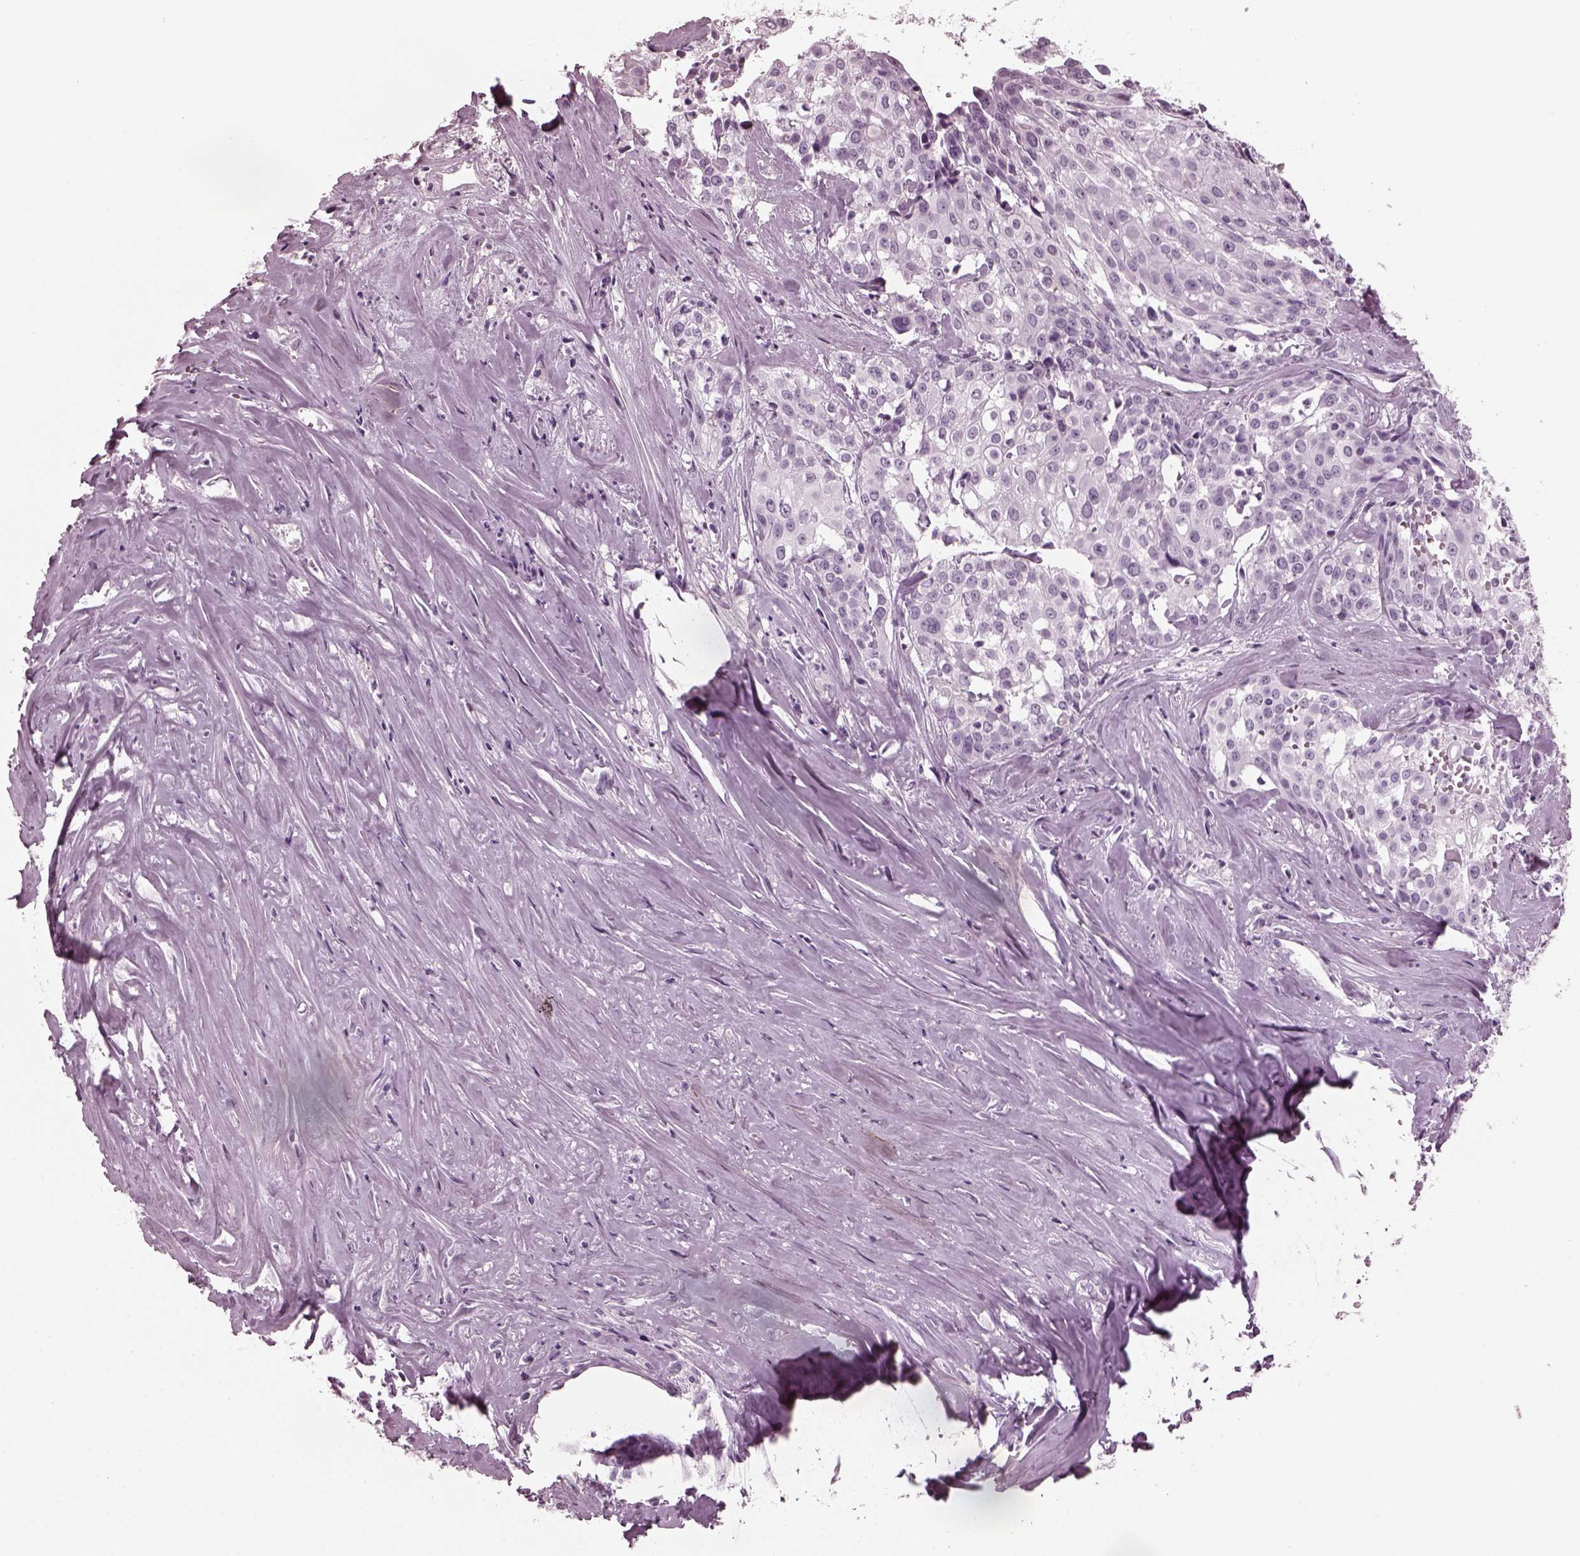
{"staining": {"intensity": "negative", "quantity": "none", "location": "none"}, "tissue": "cervical cancer", "cell_type": "Tumor cells", "image_type": "cancer", "snomed": [{"axis": "morphology", "description": "Squamous cell carcinoma, NOS"}, {"axis": "topography", "description": "Cervix"}], "caption": "A high-resolution image shows immunohistochemistry staining of cervical cancer, which reveals no significant expression in tumor cells.", "gene": "RCVRN", "patient": {"sex": "female", "age": 39}}